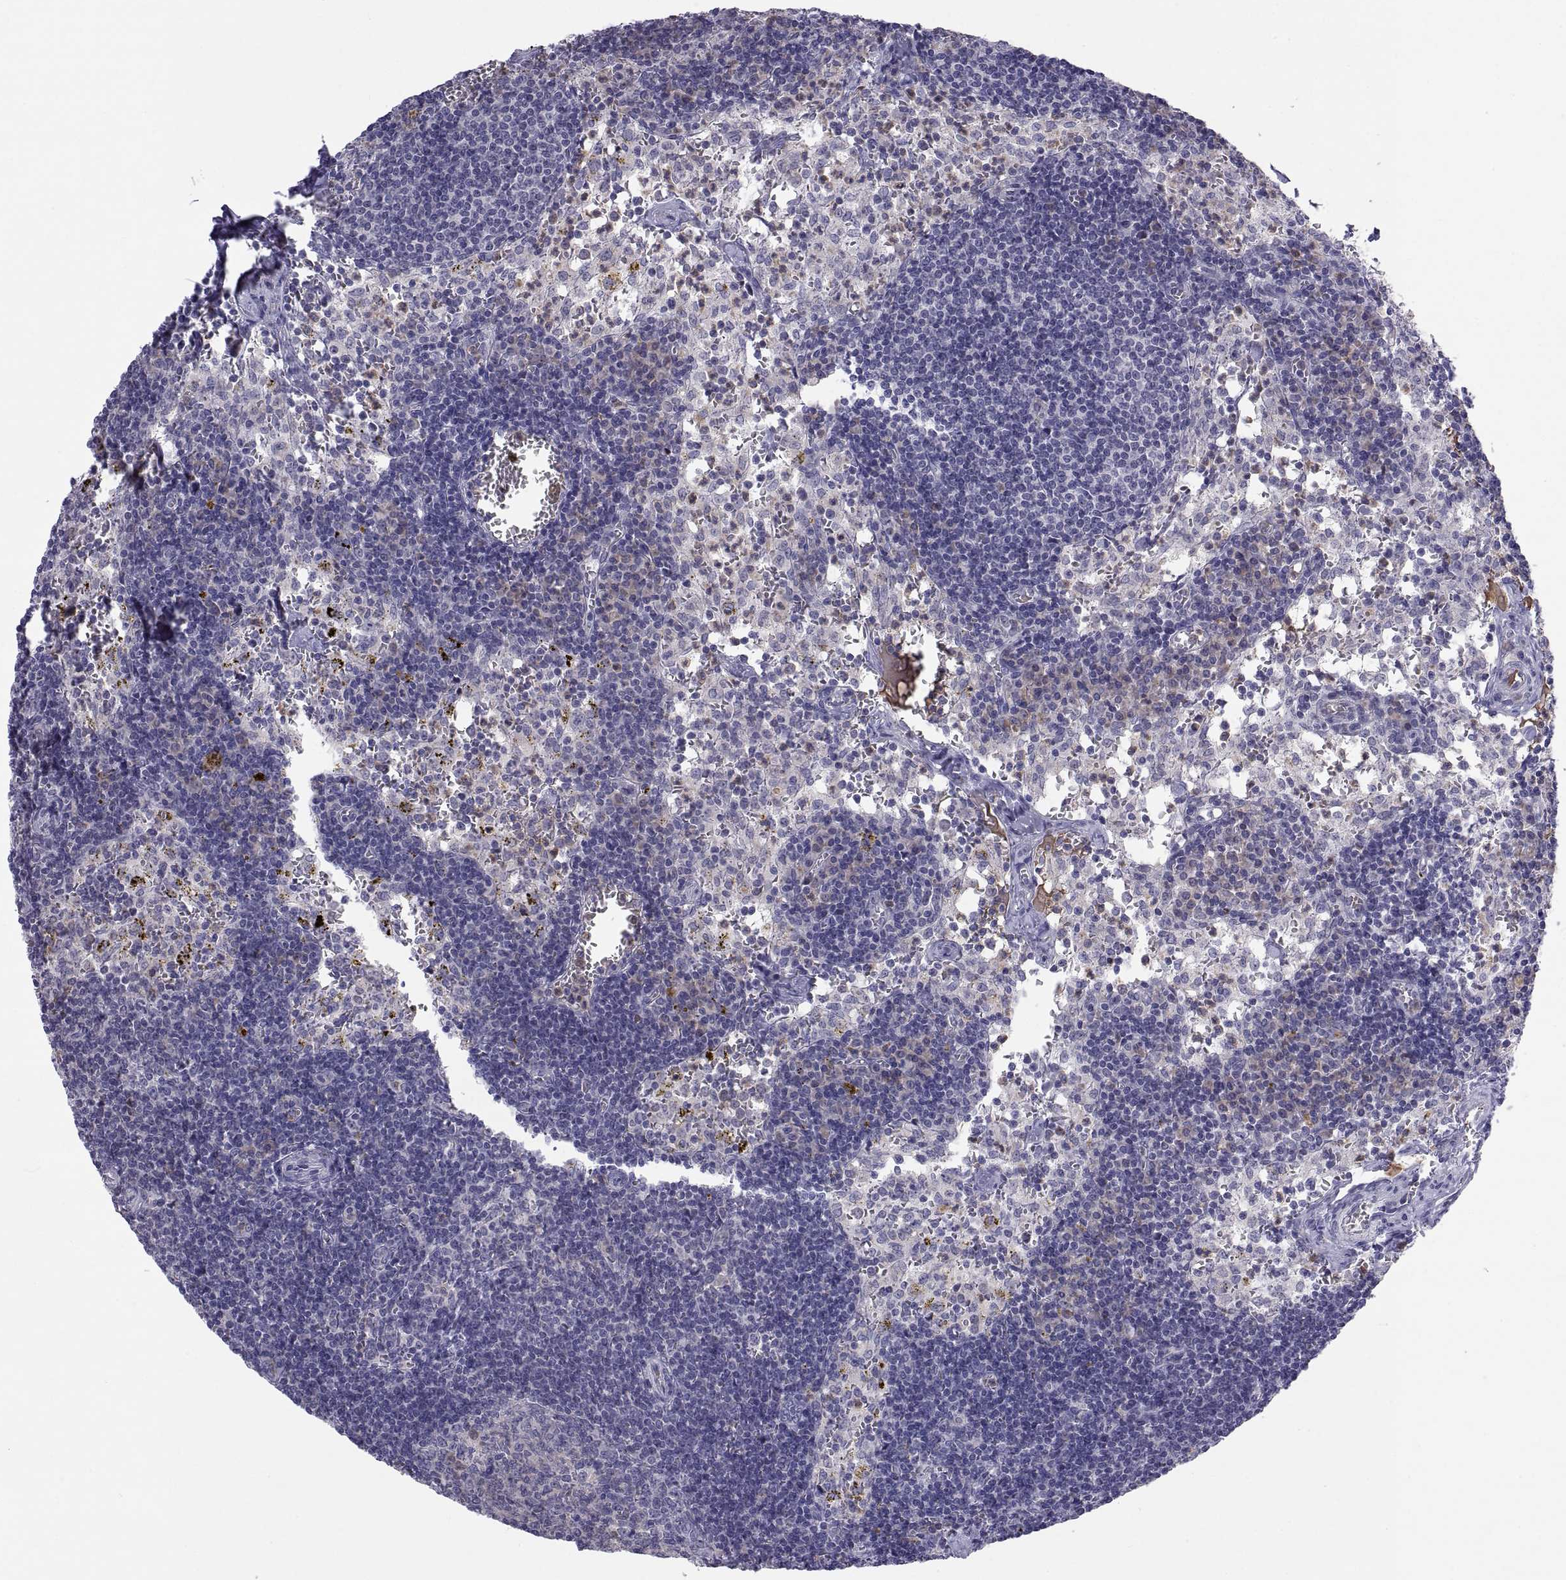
{"staining": {"intensity": "negative", "quantity": "none", "location": "none"}, "tissue": "lymph node", "cell_type": "Germinal center cells", "image_type": "normal", "snomed": [{"axis": "morphology", "description": "Normal tissue, NOS"}, {"axis": "topography", "description": "Lymph node"}], "caption": "This is a image of immunohistochemistry (IHC) staining of unremarkable lymph node, which shows no staining in germinal center cells.", "gene": "PKP1", "patient": {"sex": "female", "age": 52}}